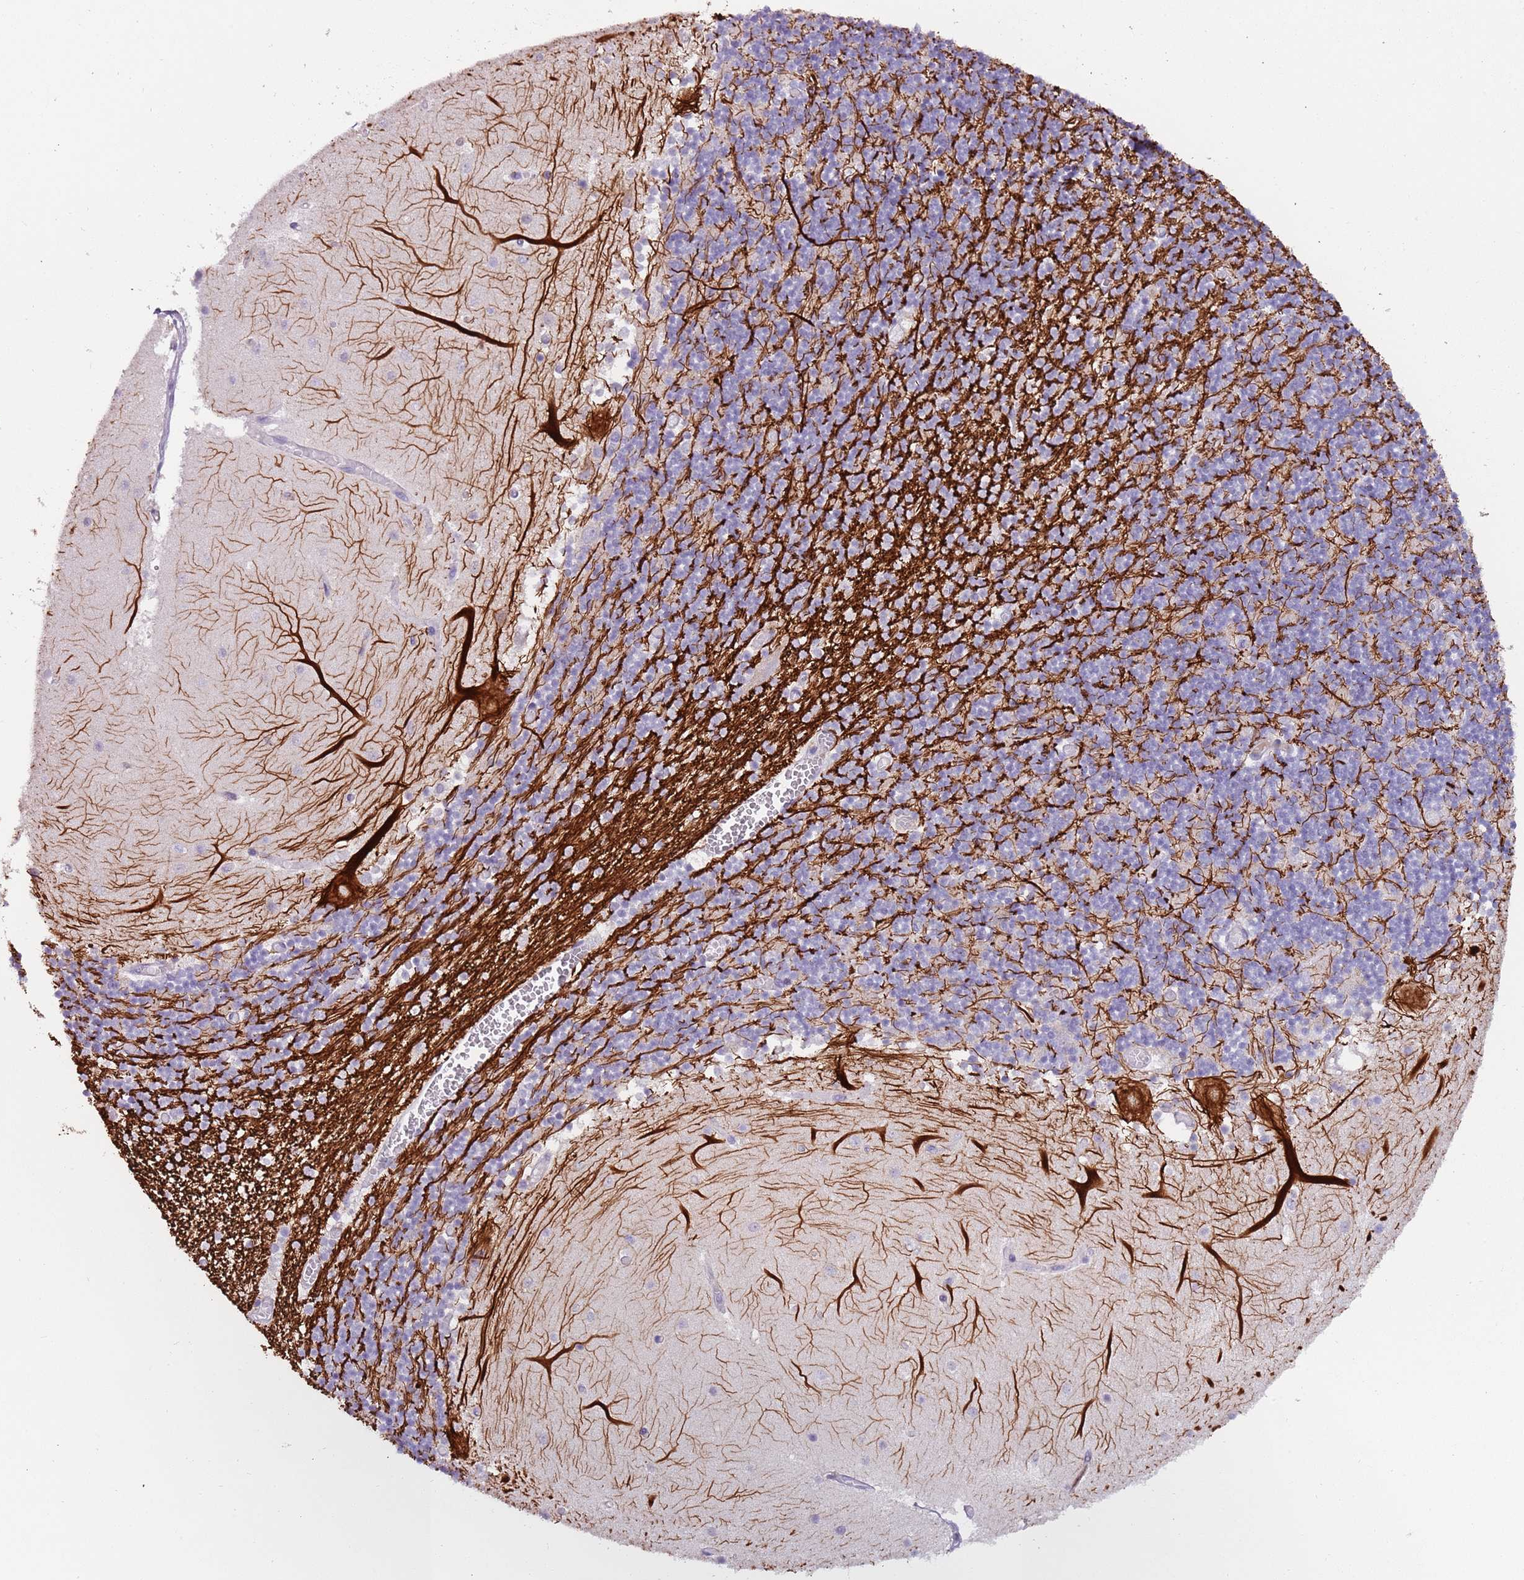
{"staining": {"intensity": "moderate", "quantity": "25%-75%", "location": "cytoplasmic/membranous"}, "tissue": "cerebellum", "cell_type": "Cells in granular layer", "image_type": "normal", "snomed": [{"axis": "morphology", "description": "Normal tissue, NOS"}, {"axis": "topography", "description": "Cerebellum"}], "caption": "Cerebellum was stained to show a protein in brown. There is medium levels of moderate cytoplasmic/membranous staining in approximately 25%-75% of cells in granular layer.", "gene": "C2CD3", "patient": {"sex": "female", "age": 28}}